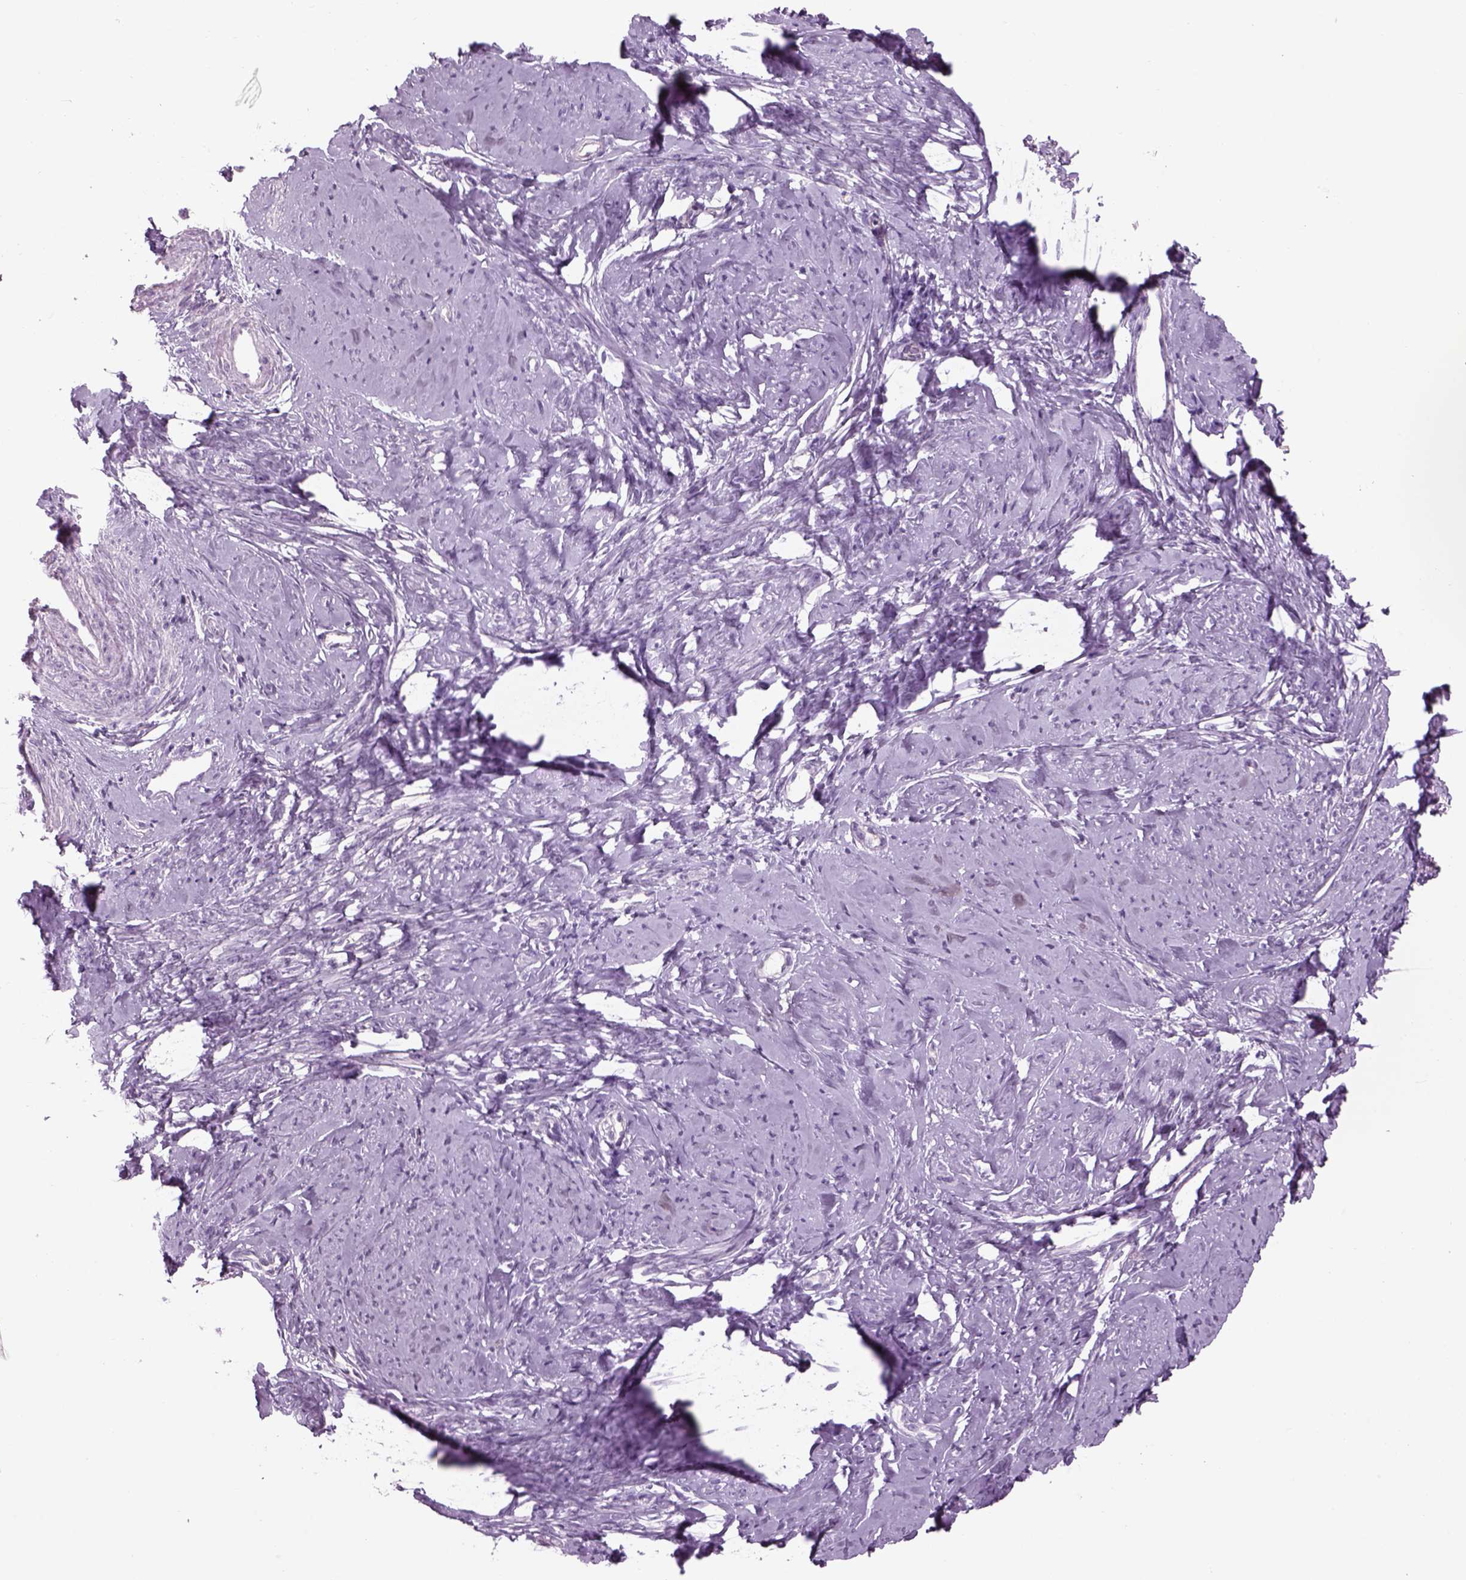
{"staining": {"intensity": "negative", "quantity": "none", "location": "none"}, "tissue": "smooth muscle", "cell_type": "Smooth muscle cells", "image_type": "normal", "snomed": [{"axis": "morphology", "description": "Normal tissue, NOS"}, {"axis": "topography", "description": "Smooth muscle"}], "caption": "Immunohistochemistry (IHC) photomicrograph of normal smooth muscle: human smooth muscle stained with DAB shows no significant protein staining in smooth muscle cells. Nuclei are stained in blue.", "gene": "GAS2L2", "patient": {"sex": "female", "age": 48}}